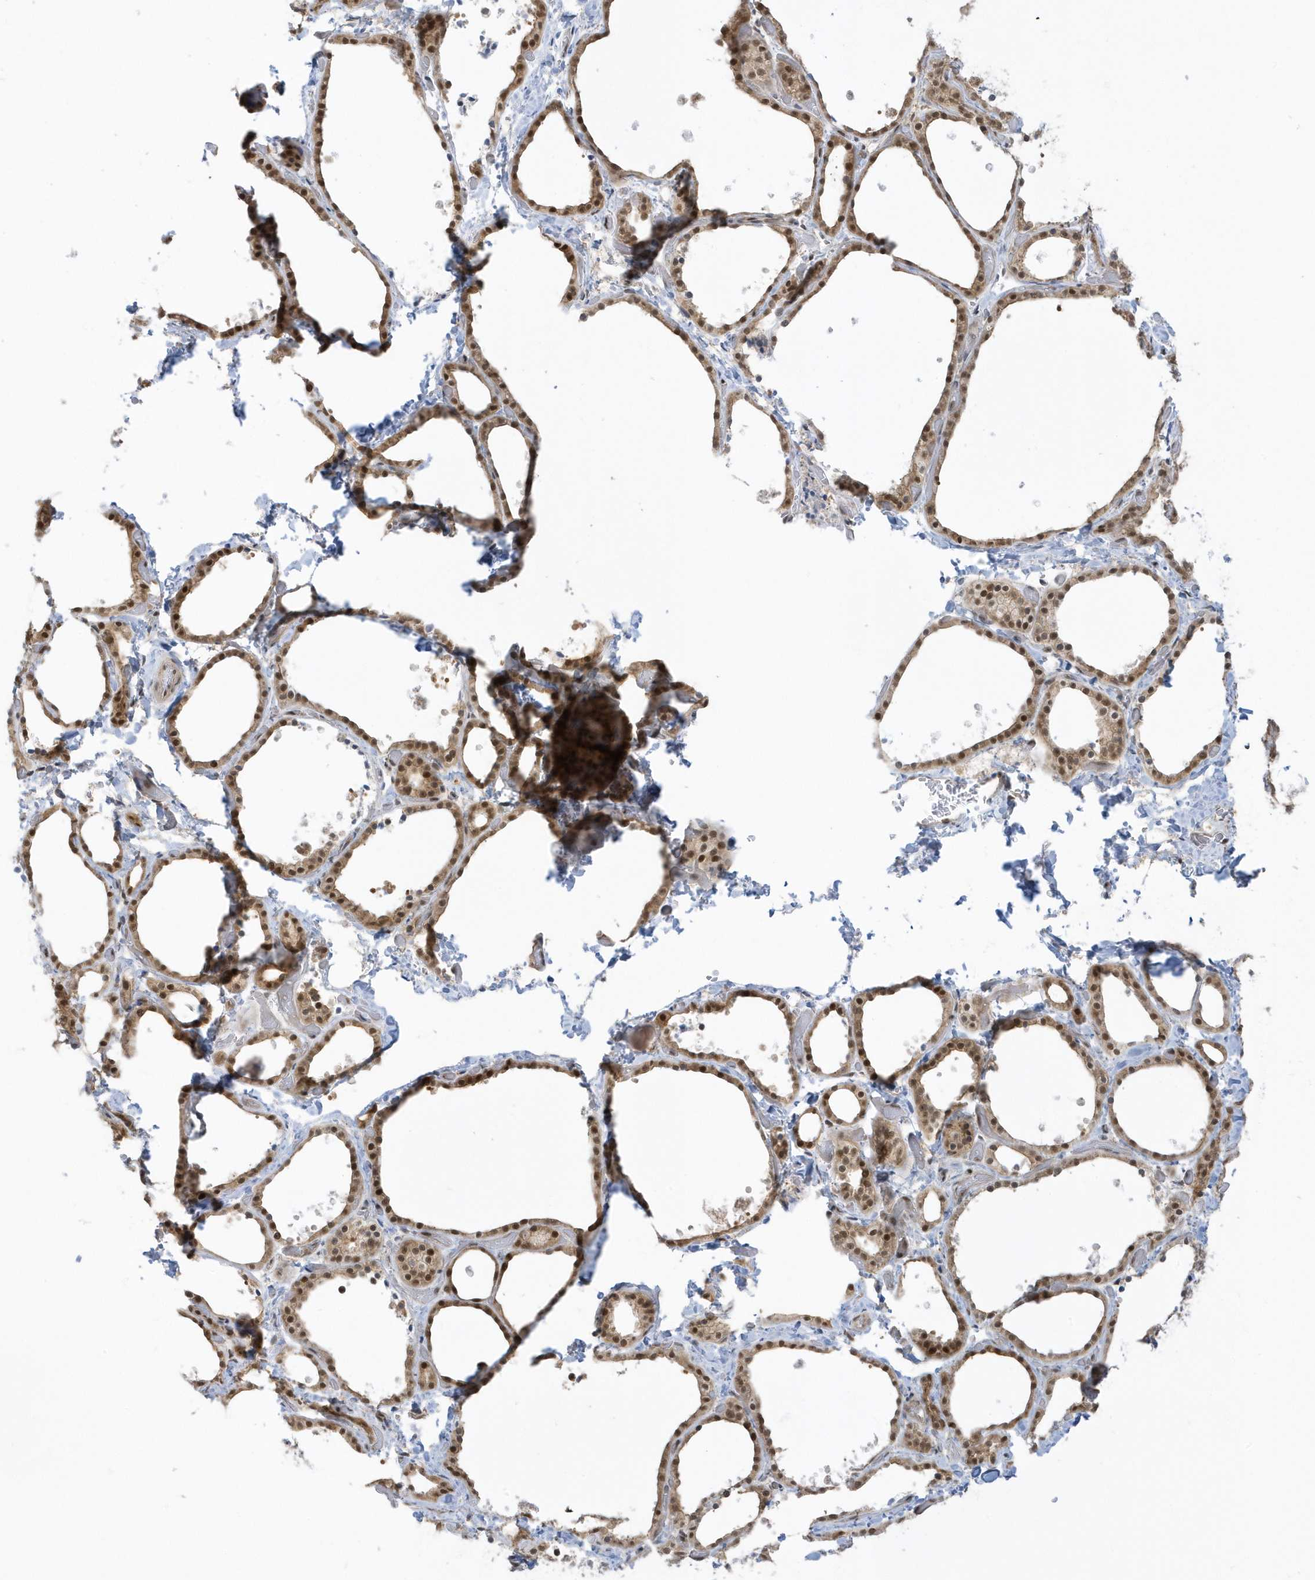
{"staining": {"intensity": "moderate", "quantity": ">75%", "location": "nuclear"}, "tissue": "thyroid gland", "cell_type": "Glandular cells", "image_type": "normal", "snomed": [{"axis": "morphology", "description": "Normal tissue, NOS"}, {"axis": "topography", "description": "Thyroid gland"}], "caption": "Immunohistochemical staining of unremarkable human thyroid gland reveals medium levels of moderate nuclear positivity in about >75% of glandular cells. The protein of interest is shown in brown color, while the nuclei are stained blue.", "gene": "PPP1R7", "patient": {"sex": "female", "age": 44}}